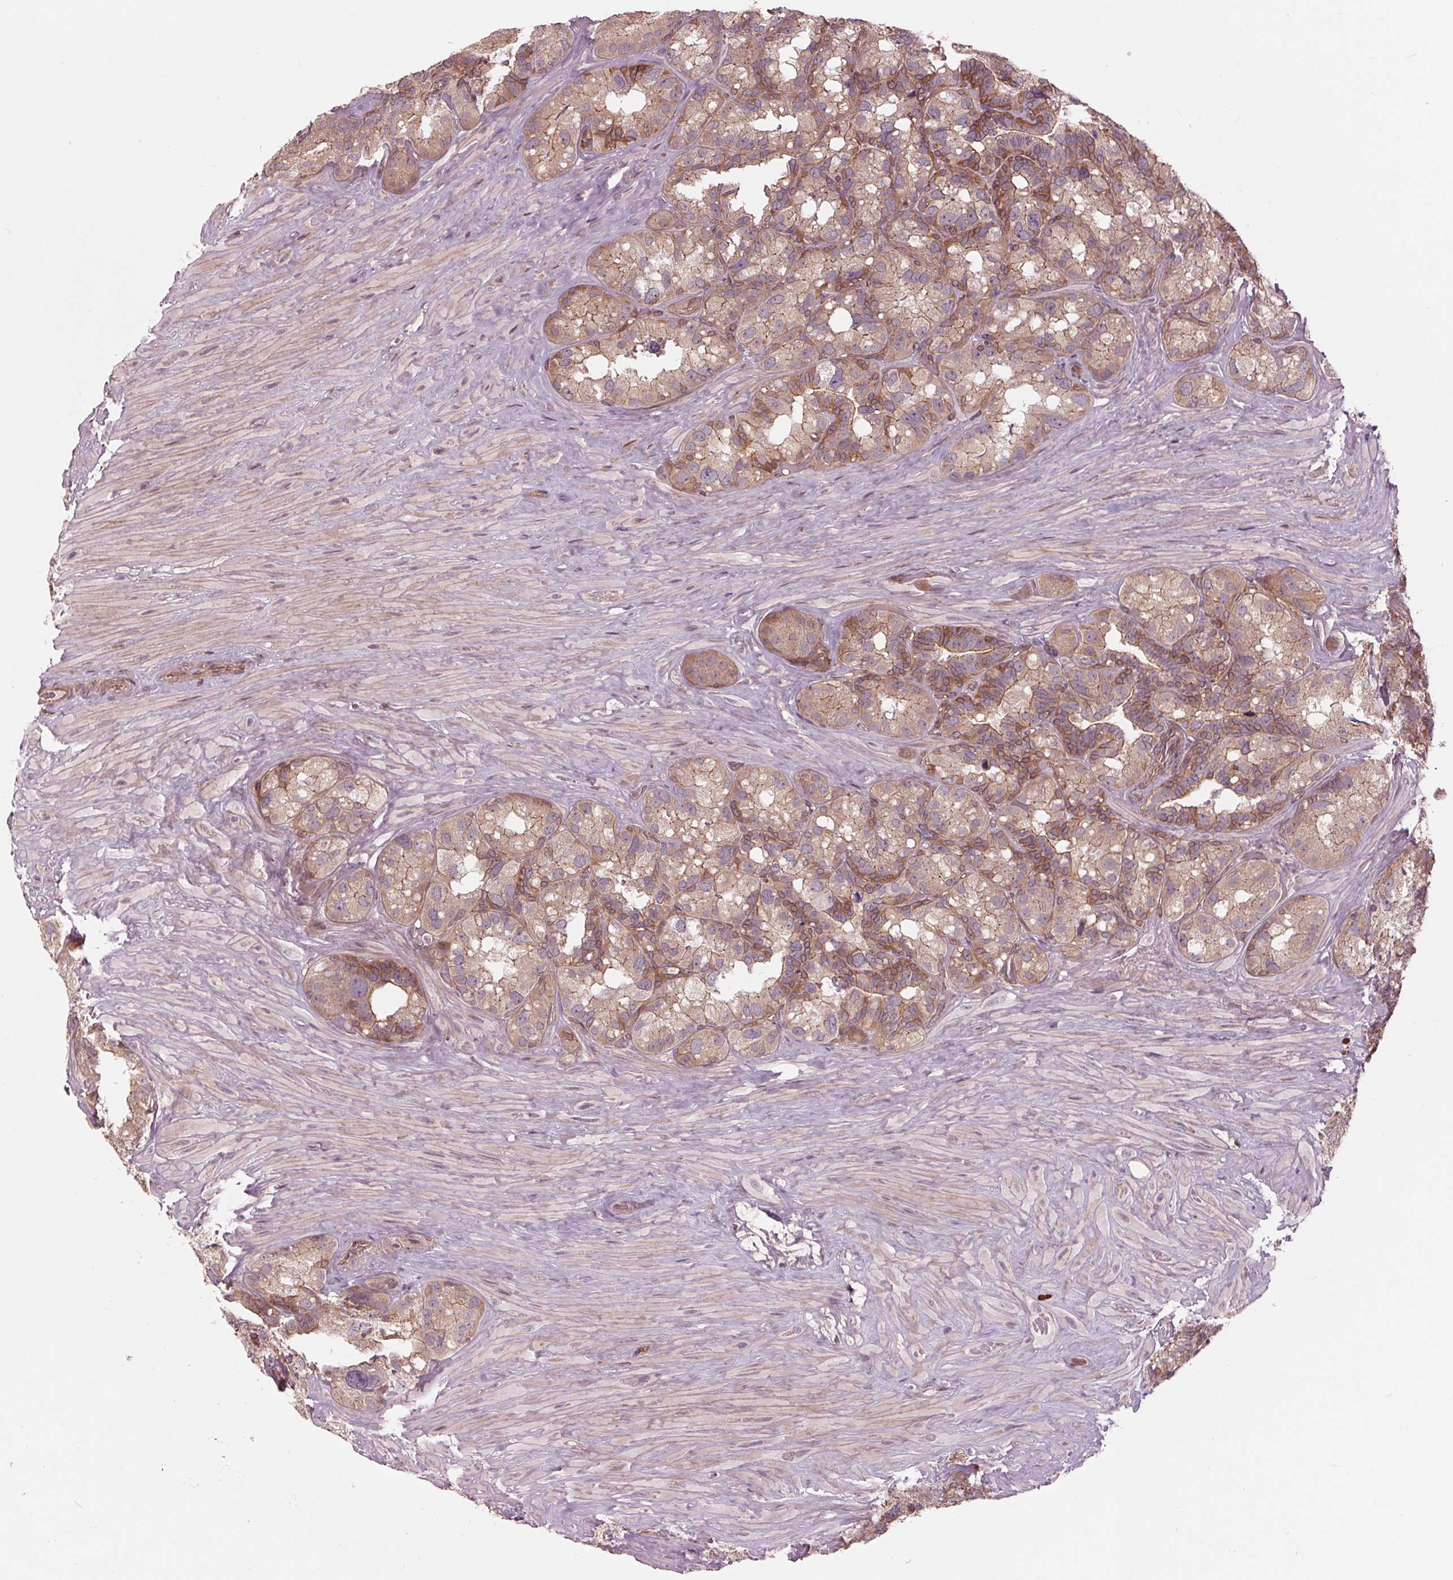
{"staining": {"intensity": "weak", "quantity": "25%-75%", "location": "cytoplasmic/membranous"}, "tissue": "seminal vesicle", "cell_type": "Glandular cells", "image_type": "normal", "snomed": [{"axis": "morphology", "description": "Normal tissue, NOS"}, {"axis": "topography", "description": "Seminal veicle"}], "caption": "Immunohistochemistry staining of unremarkable seminal vesicle, which displays low levels of weak cytoplasmic/membranous positivity in about 25%-75% of glandular cells indicating weak cytoplasmic/membranous protein positivity. The staining was performed using DAB (3,3'-diaminobenzidine) (brown) for protein detection and nuclei were counterstained in hematoxylin (blue).", "gene": "TXNIP", "patient": {"sex": "male", "age": 60}}